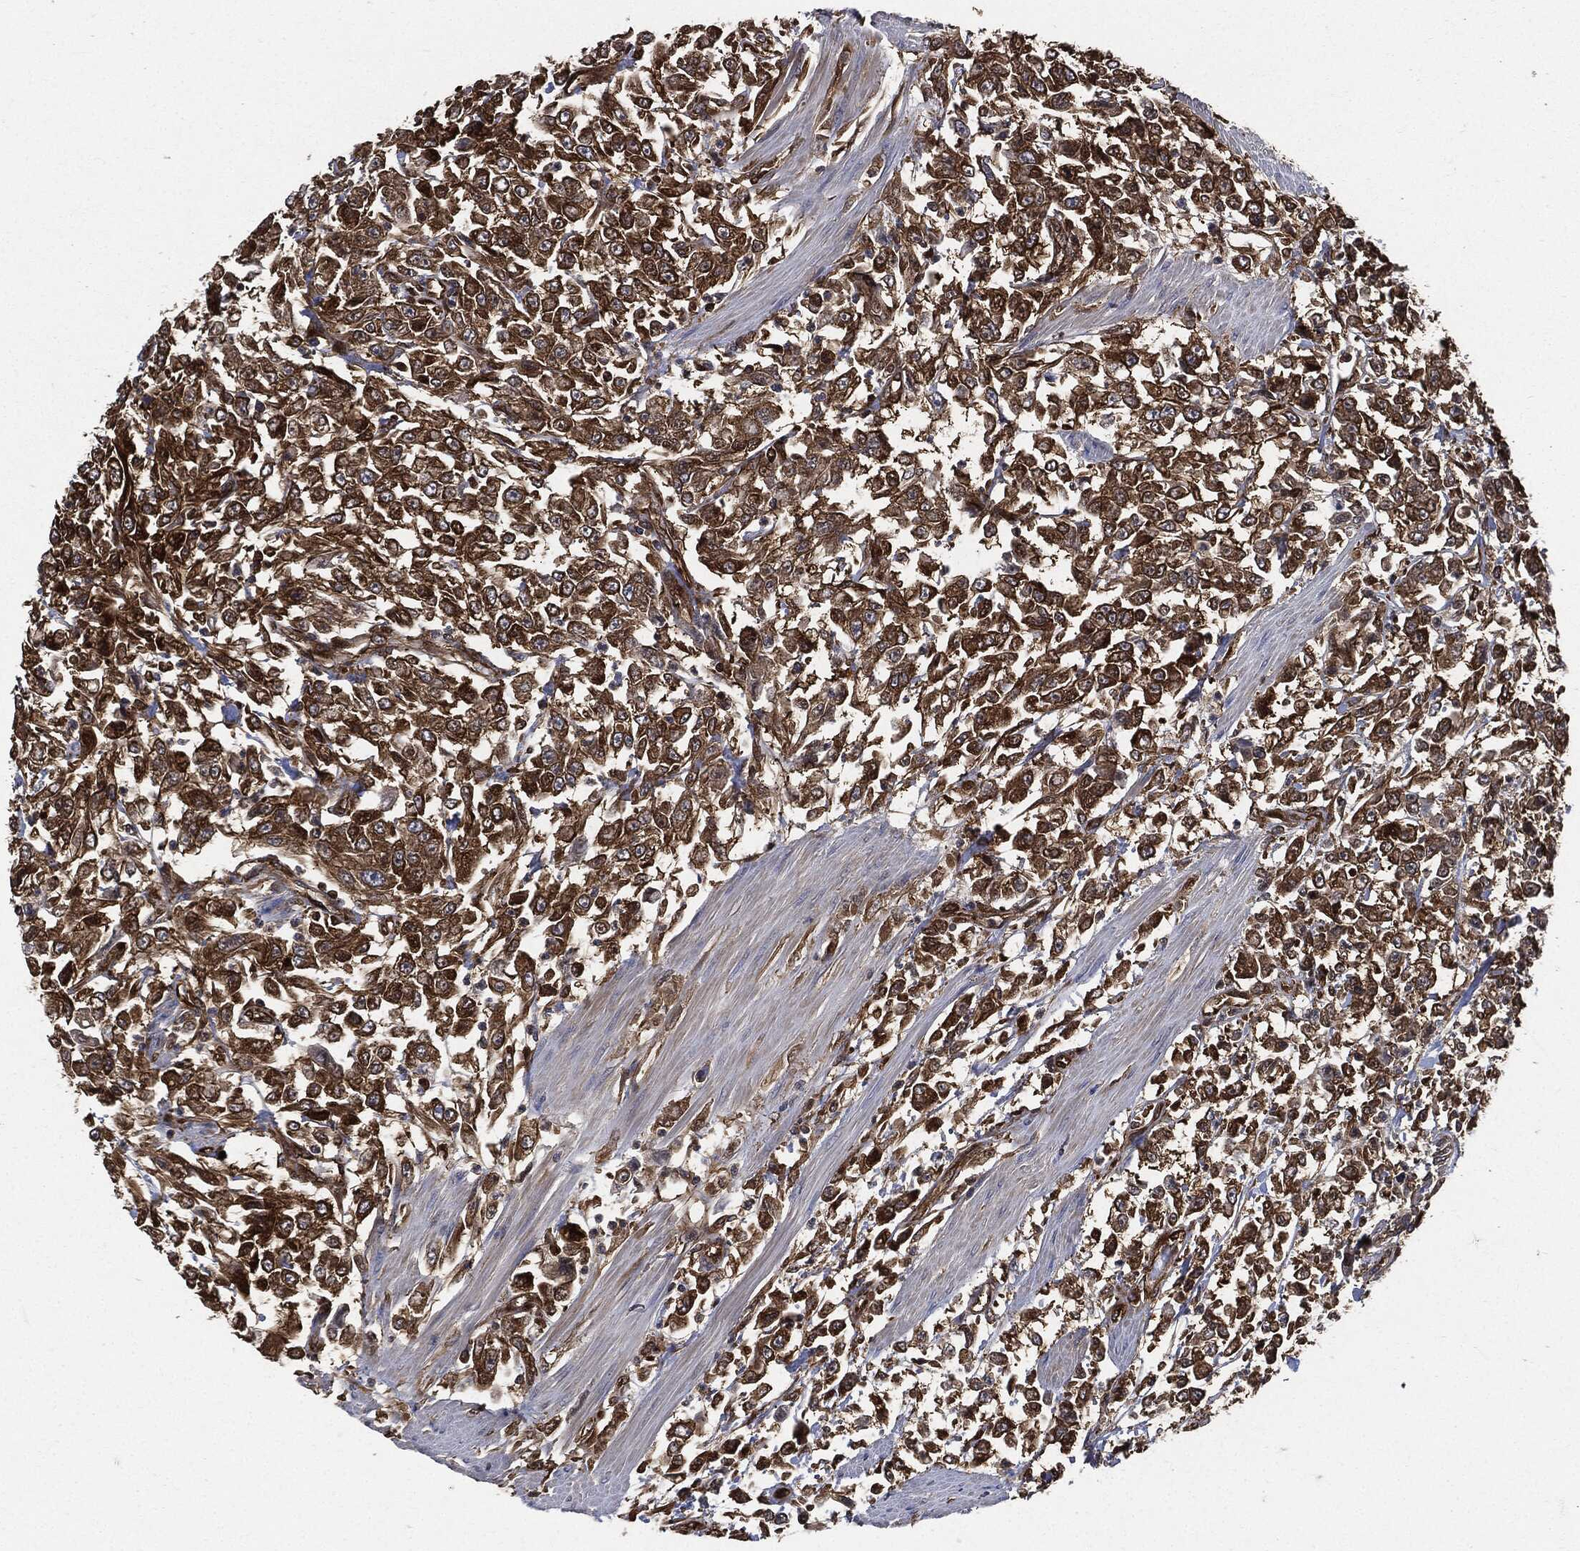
{"staining": {"intensity": "strong", "quantity": ">75%", "location": "cytoplasmic/membranous"}, "tissue": "urothelial cancer", "cell_type": "Tumor cells", "image_type": "cancer", "snomed": [{"axis": "morphology", "description": "Urothelial carcinoma, High grade"}, {"axis": "topography", "description": "Urinary bladder"}], "caption": "Immunohistochemical staining of high-grade urothelial carcinoma displays strong cytoplasmic/membranous protein expression in about >75% of tumor cells.", "gene": "XPNPEP1", "patient": {"sex": "male", "age": 46}}